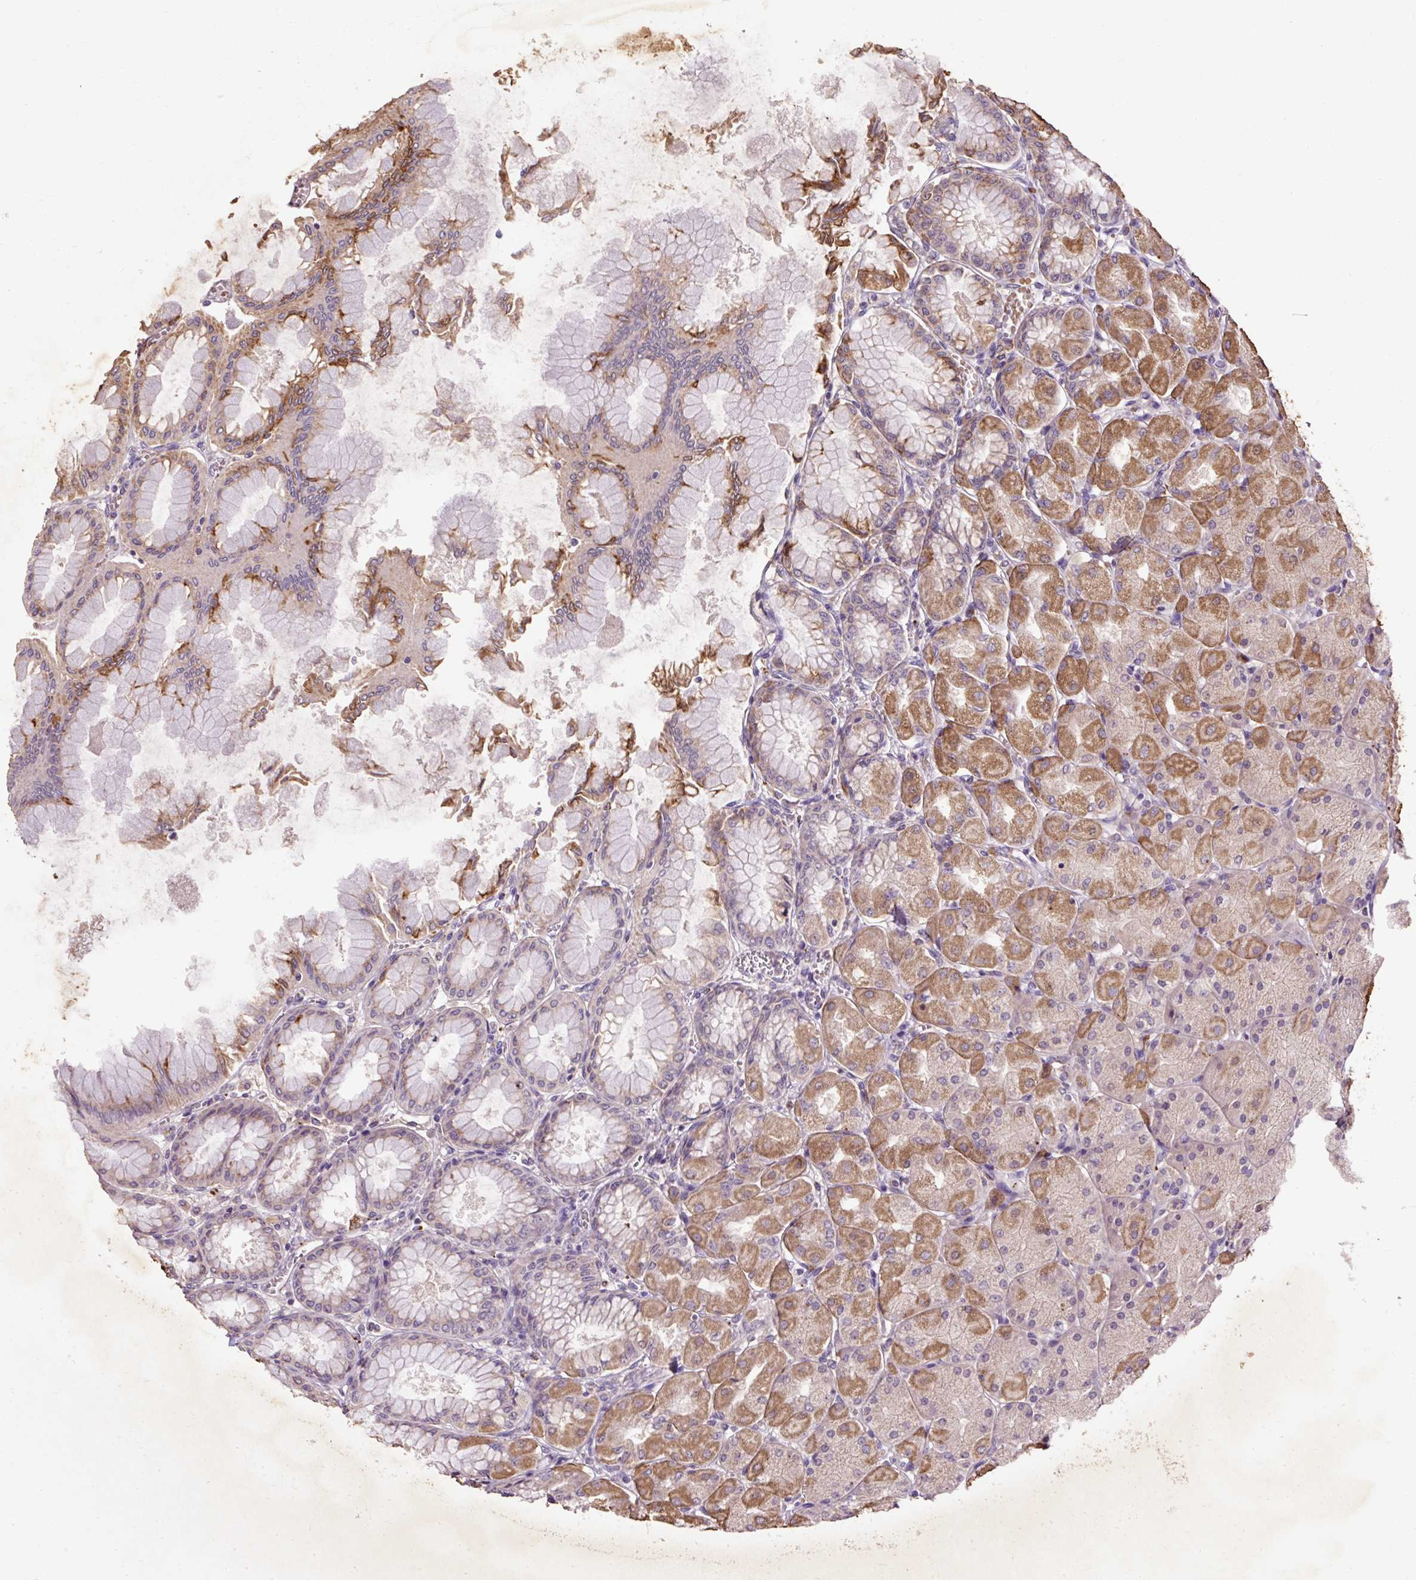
{"staining": {"intensity": "moderate", "quantity": "25%-75%", "location": "cytoplasmic/membranous"}, "tissue": "stomach", "cell_type": "Glandular cells", "image_type": "normal", "snomed": [{"axis": "morphology", "description": "Normal tissue, NOS"}, {"axis": "topography", "description": "Stomach, upper"}], "caption": "Moderate cytoplasmic/membranous expression for a protein is identified in about 25%-75% of glandular cells of unremarkable stomach using immunohistochemistry (IHC).", "gene": "LRTM2", "patient": {"sex": "female", "age": 56}}